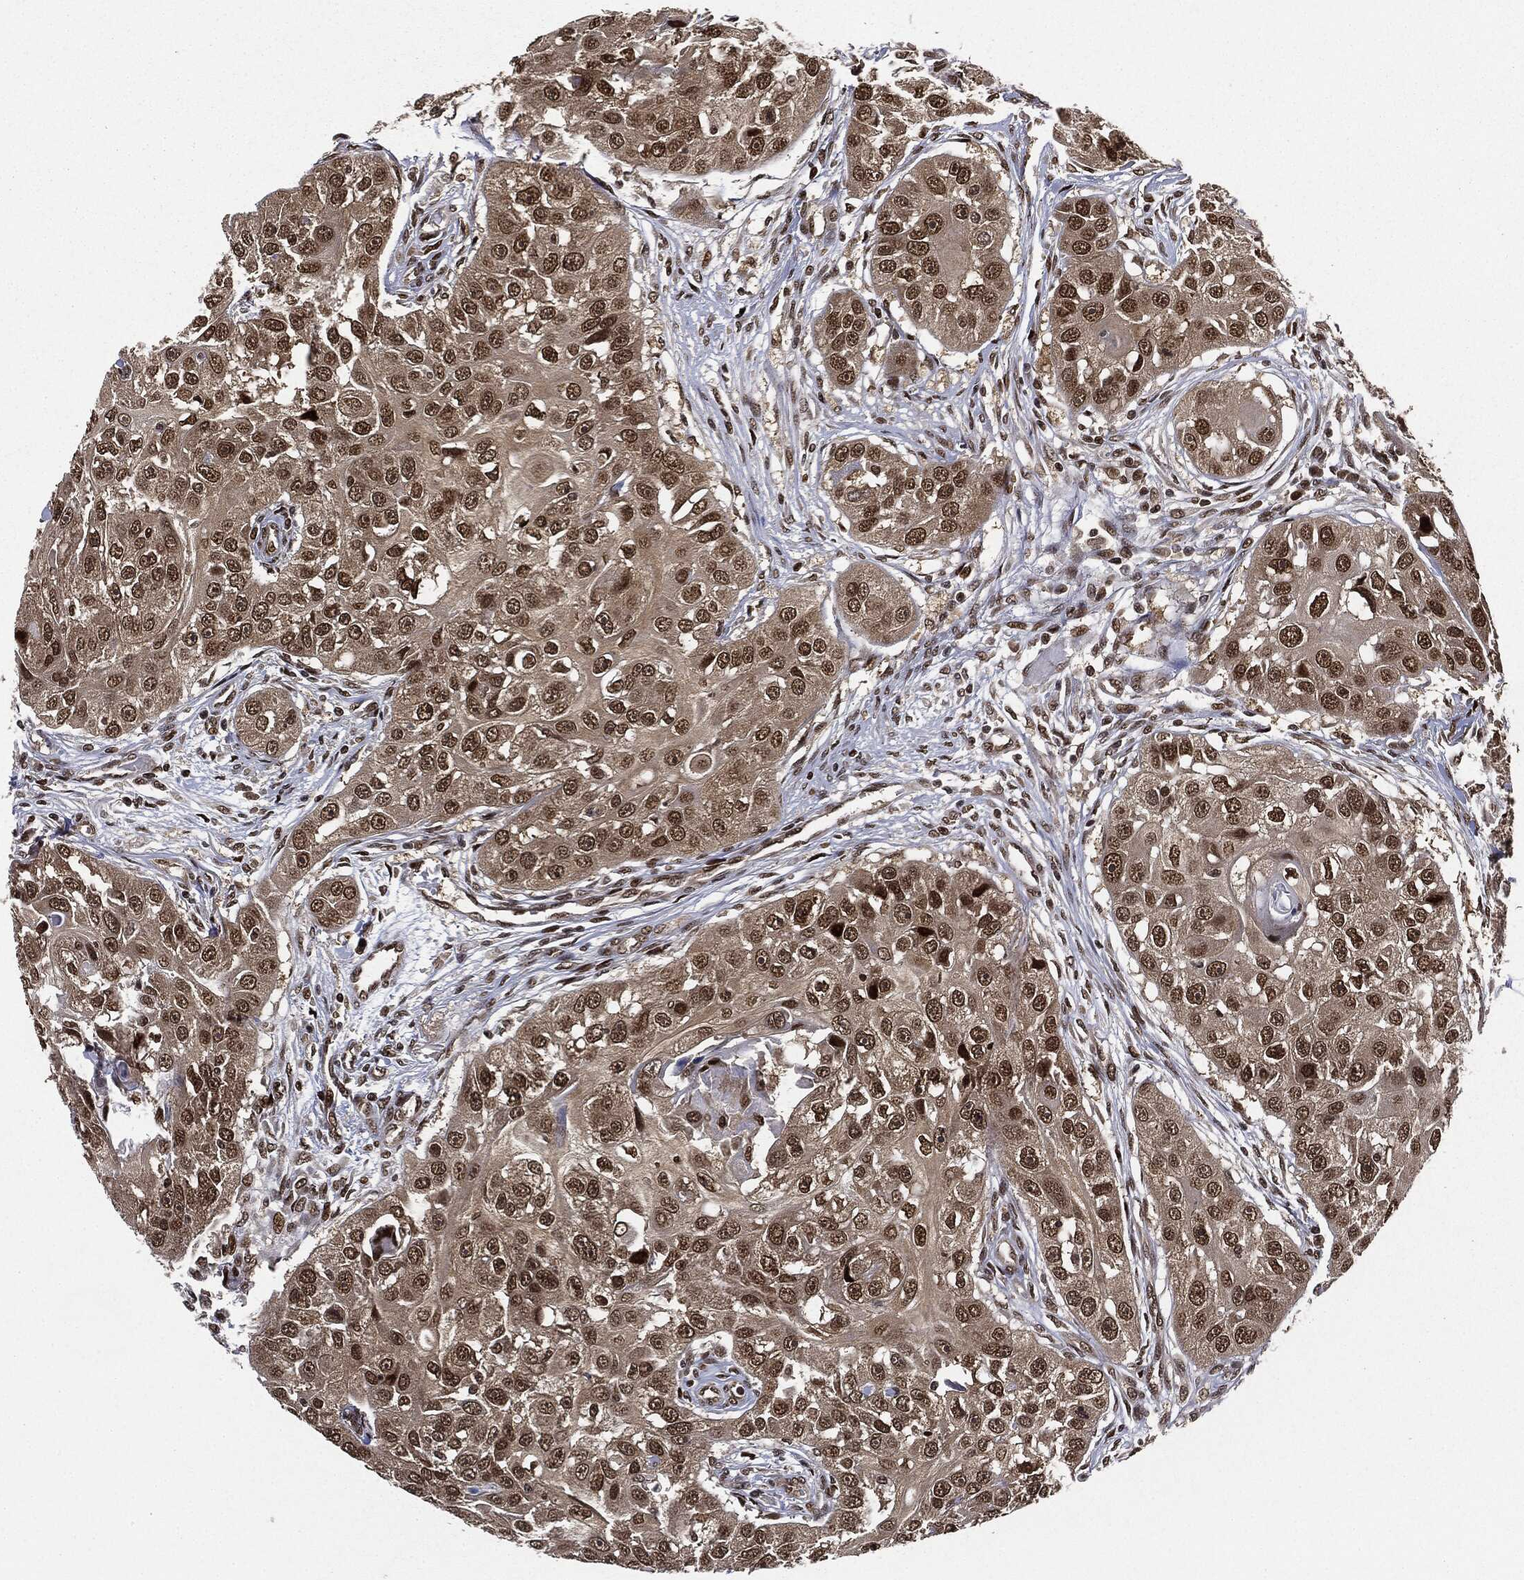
{"staining": {"intensity": "strong", "quantity": ">75%", "location": "nuclear"}, "tissue": "head and neck cancer", "cell_type": "Tumor cells", "image_type": "cancer", "snomed": [{"axis": "morphology", "description": "Squamous cell carcinoma, NOS"}, {"axis": "topography", "description": "Head-Neck"}], "caption": "Strong nuclear positivity is identified in approximately >75% of tumor cells in head and neck cancer (squamous cell carcinoma).", "gene": "TBC1D22A", "patient": {"sex": "male", "age": 51}}